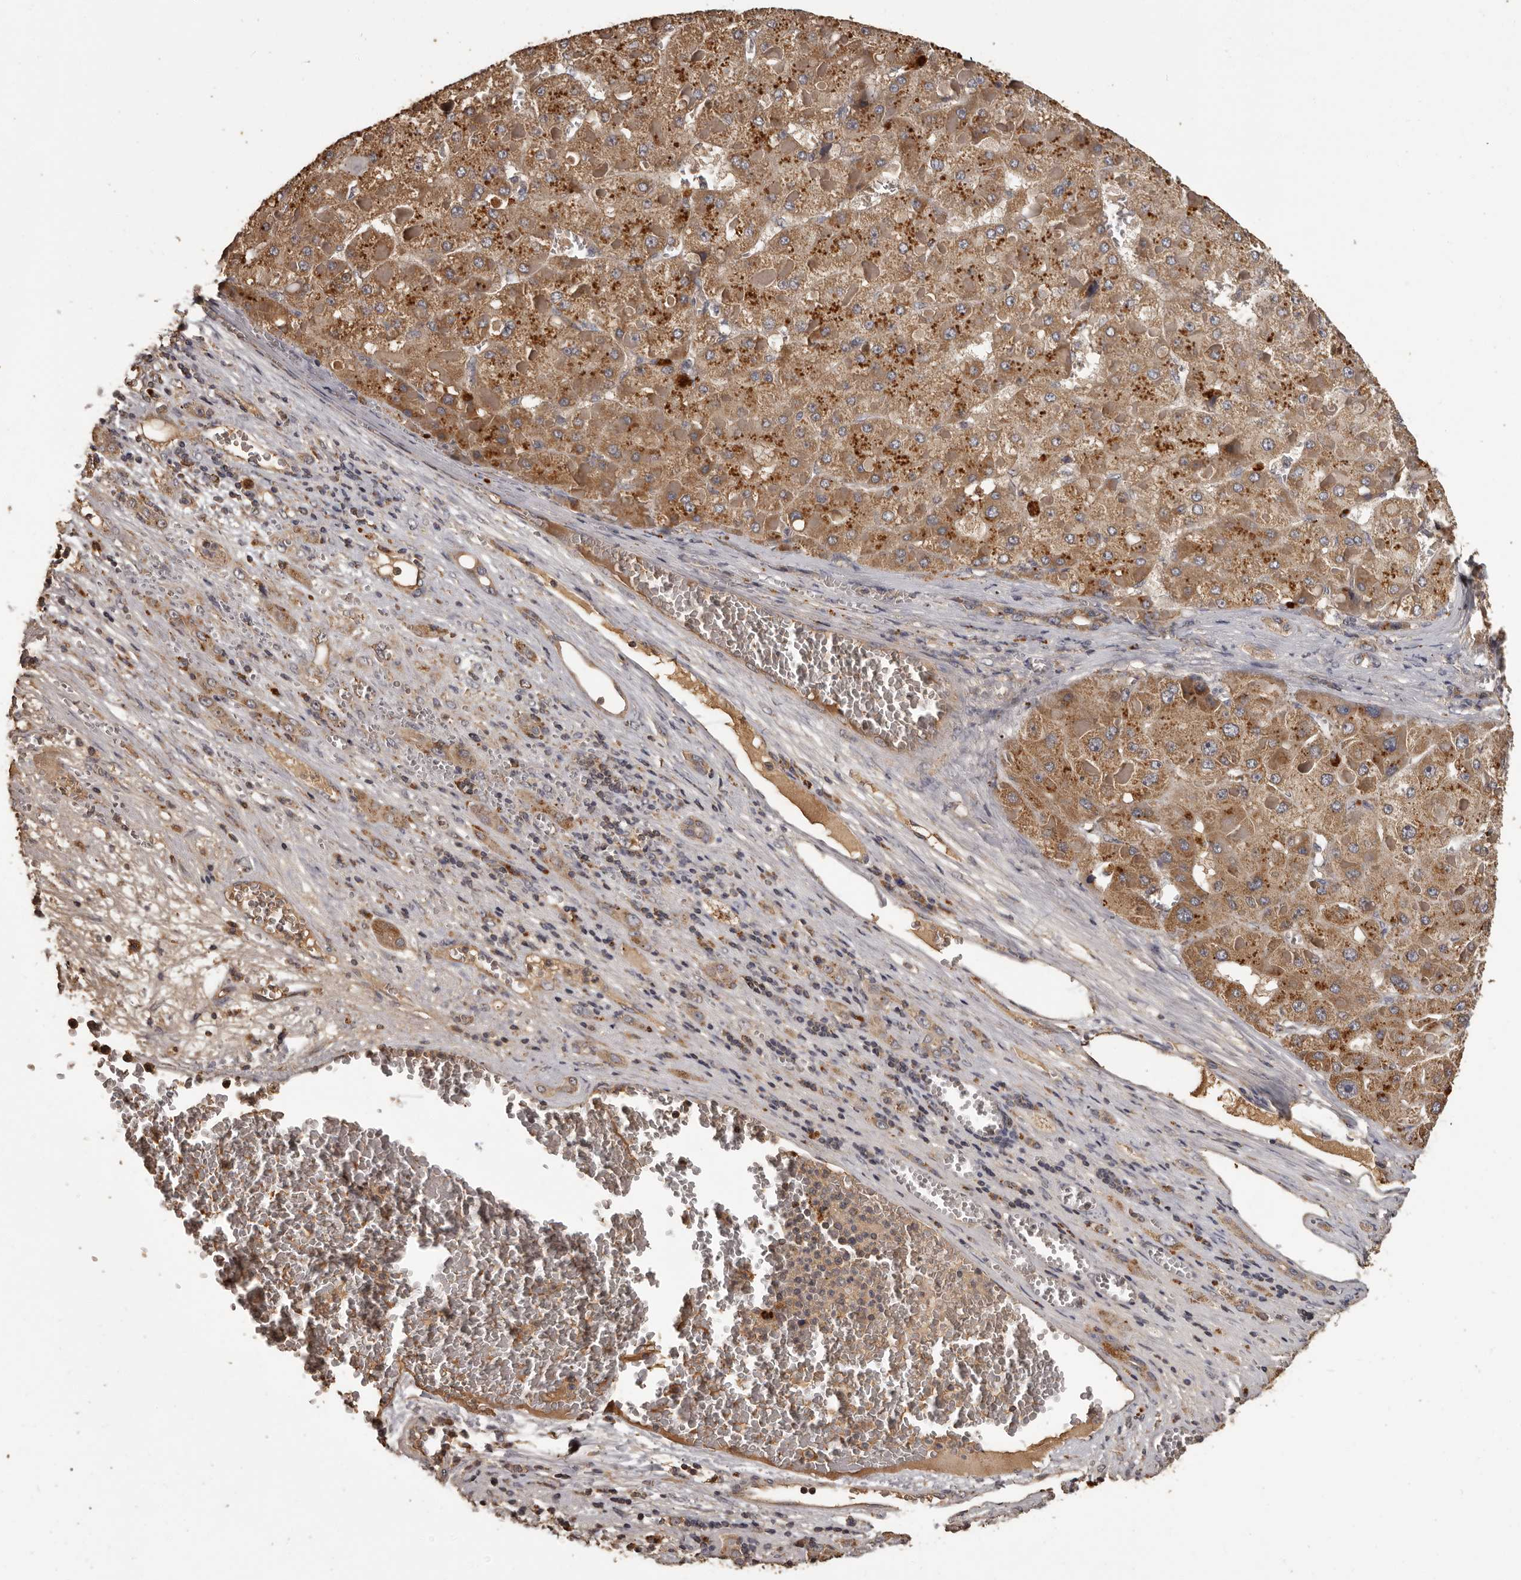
{"staining": {"intensity": "moderate", "quantity": ">75%", "location": "cytoplasmic/membranous"}, "tissue": "liver cancer", "cell_type": "Tumor cells", "image_type": "cancer", "snomed": [{"axis": "morphology", "description": "Carcinoma, Hepatocellular, NOS"}, {"axis": "topography", "description": "Liver"}], "caption": "Brown immunohistochemical staining in hepatocellular carcinoma (liver) reveals moderate cytoplasmic/membranous positivity in approximately >75% of tumor cells.", "gene": "MGAT5", "patient": {"sex": "female", "age": 73}}